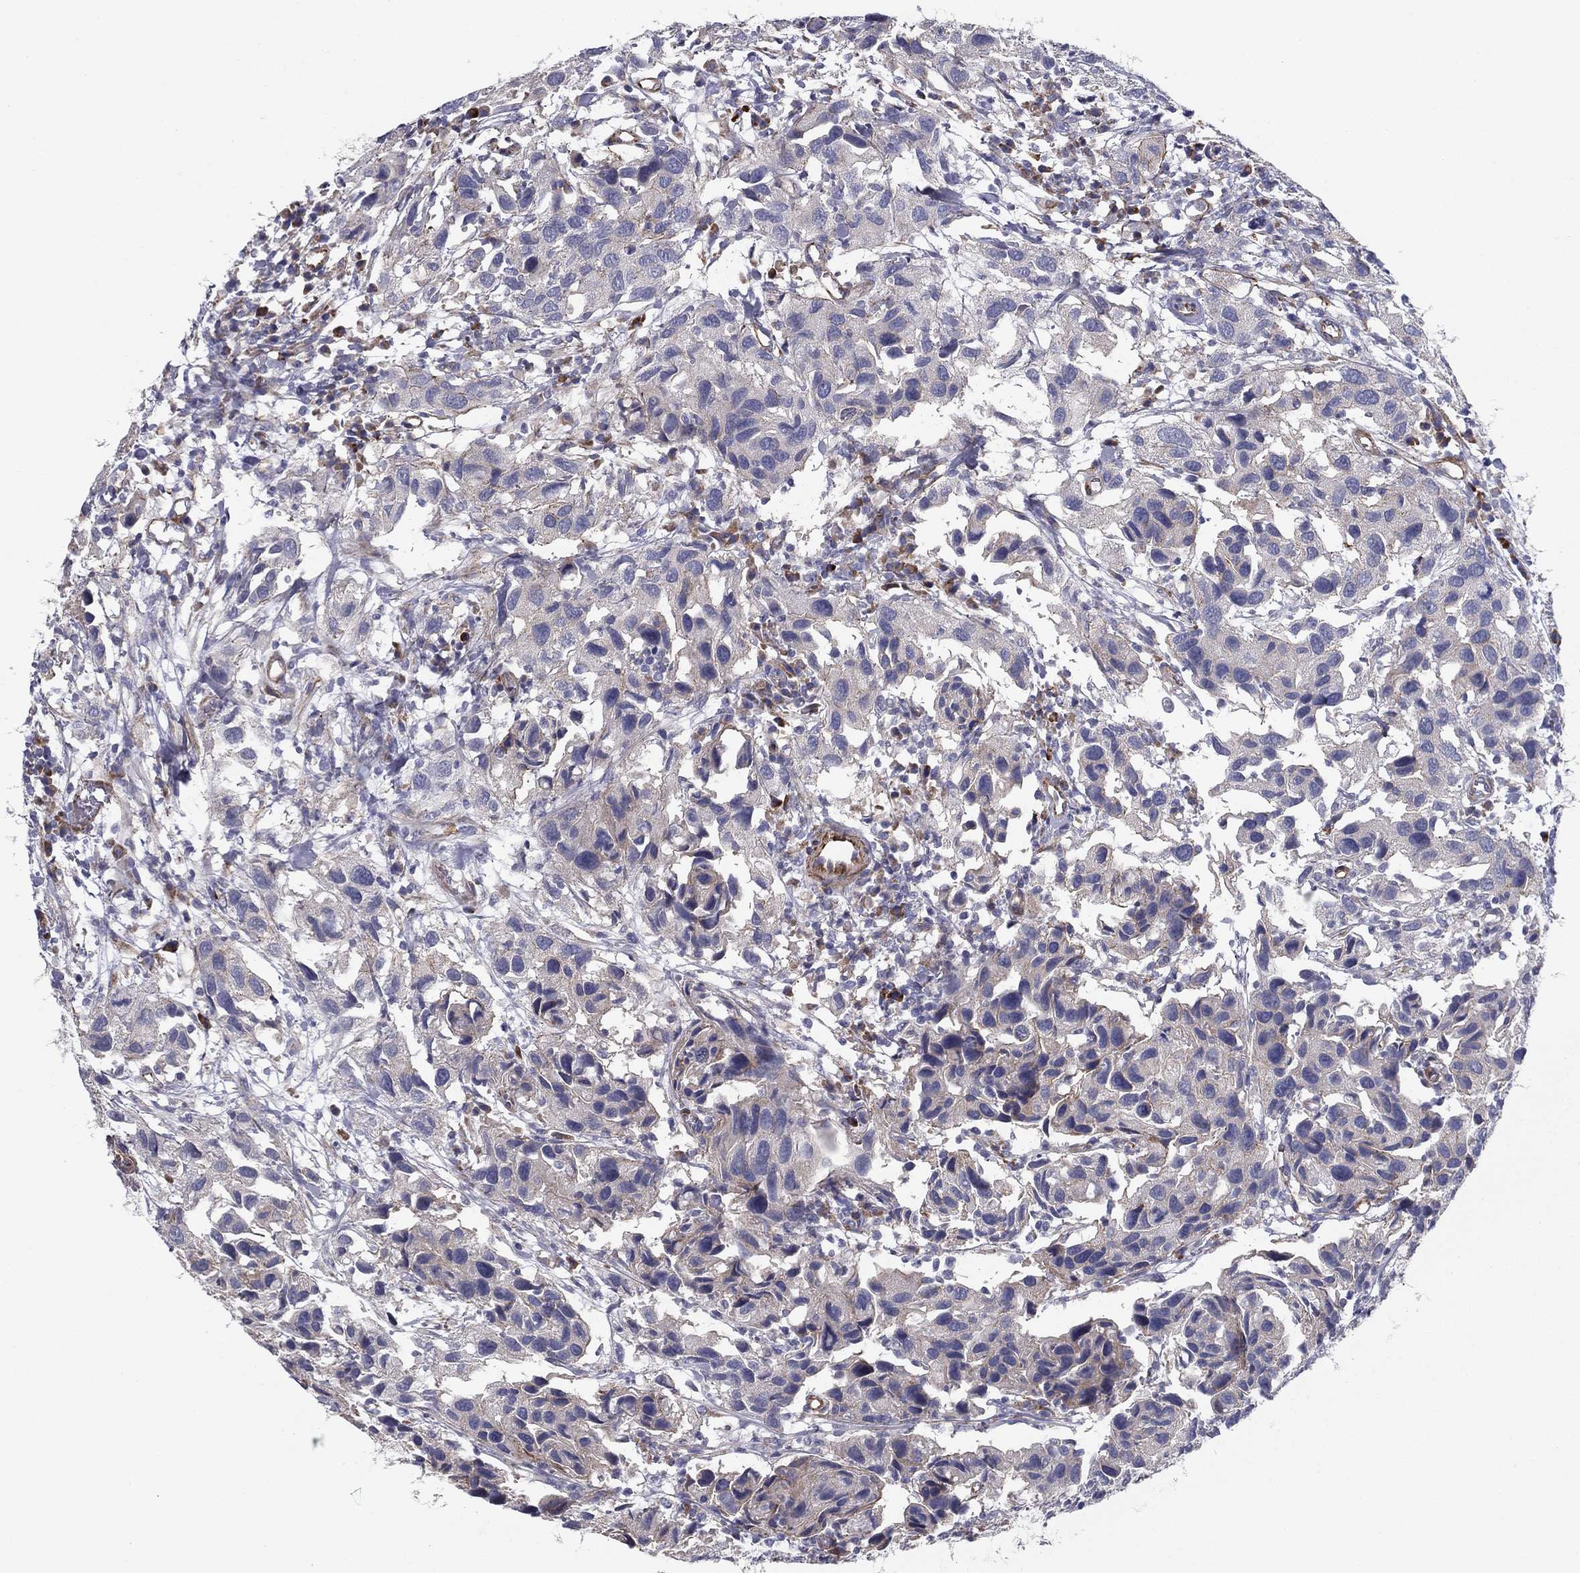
{"staining": {"intensity": "negative", "quantity": "none", "location": "none"}, "tissue": "urothelial cancer", "cell_type": "Tumor cells", "image_type": "cancer", "snomed": [{"axis": "morphology", "description": "Urothelial carcinoma, High grade"}, {"axis": "topography", "description": "Urinary bladder"}], "caption": "Human urothelial cancer stained for a protein using IHC reveals no positivity in tumor cells.", "gene": "CLSTN1", "patient": {"sex": "male", "age": 79}}